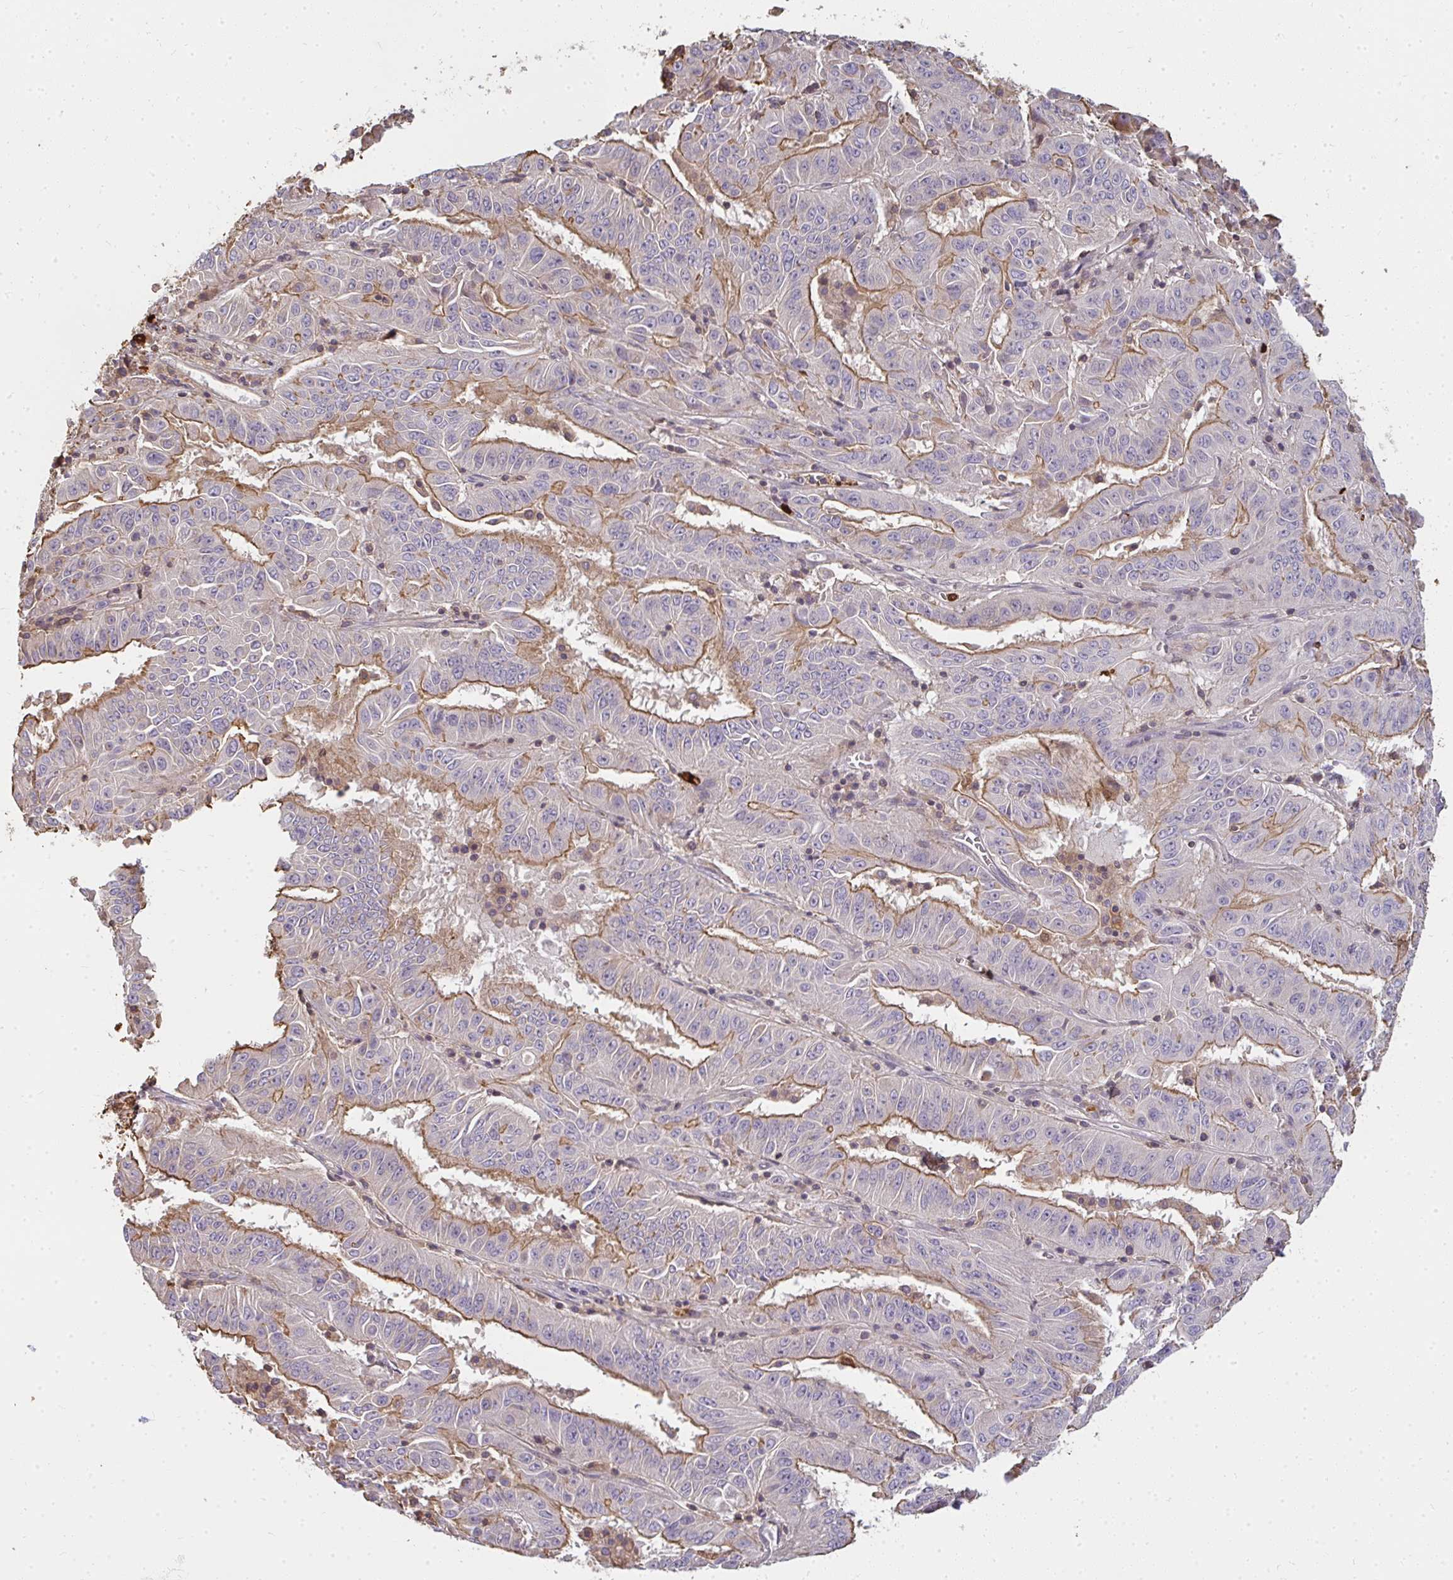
{"staining": {"intensity": "moderate", "quantity": "25%-75%", "location": "cytoplasmic/membranous"}, "tissue": "pancreatic cancer", "cell_type": "Tumor cells", "image_type": "cancer", "snomed": [{"axis": "morphology", "description": "Adenocarcinoma, NOS"}, {"axis": "topography", "description": "Pancreas"}], "caption": "Immunohistochemistry photomicrograph of neoplastic tissue: pancreatic cancer stained using IHC reveals medium levels of moderate protein expression localized specifically in the cytoplasmic/membranous of tumor cells, appearing as a cytoplasmic/membranous brown color.", "gene": "CNTRL", "patient": {"sex": "male", "age": 63}}